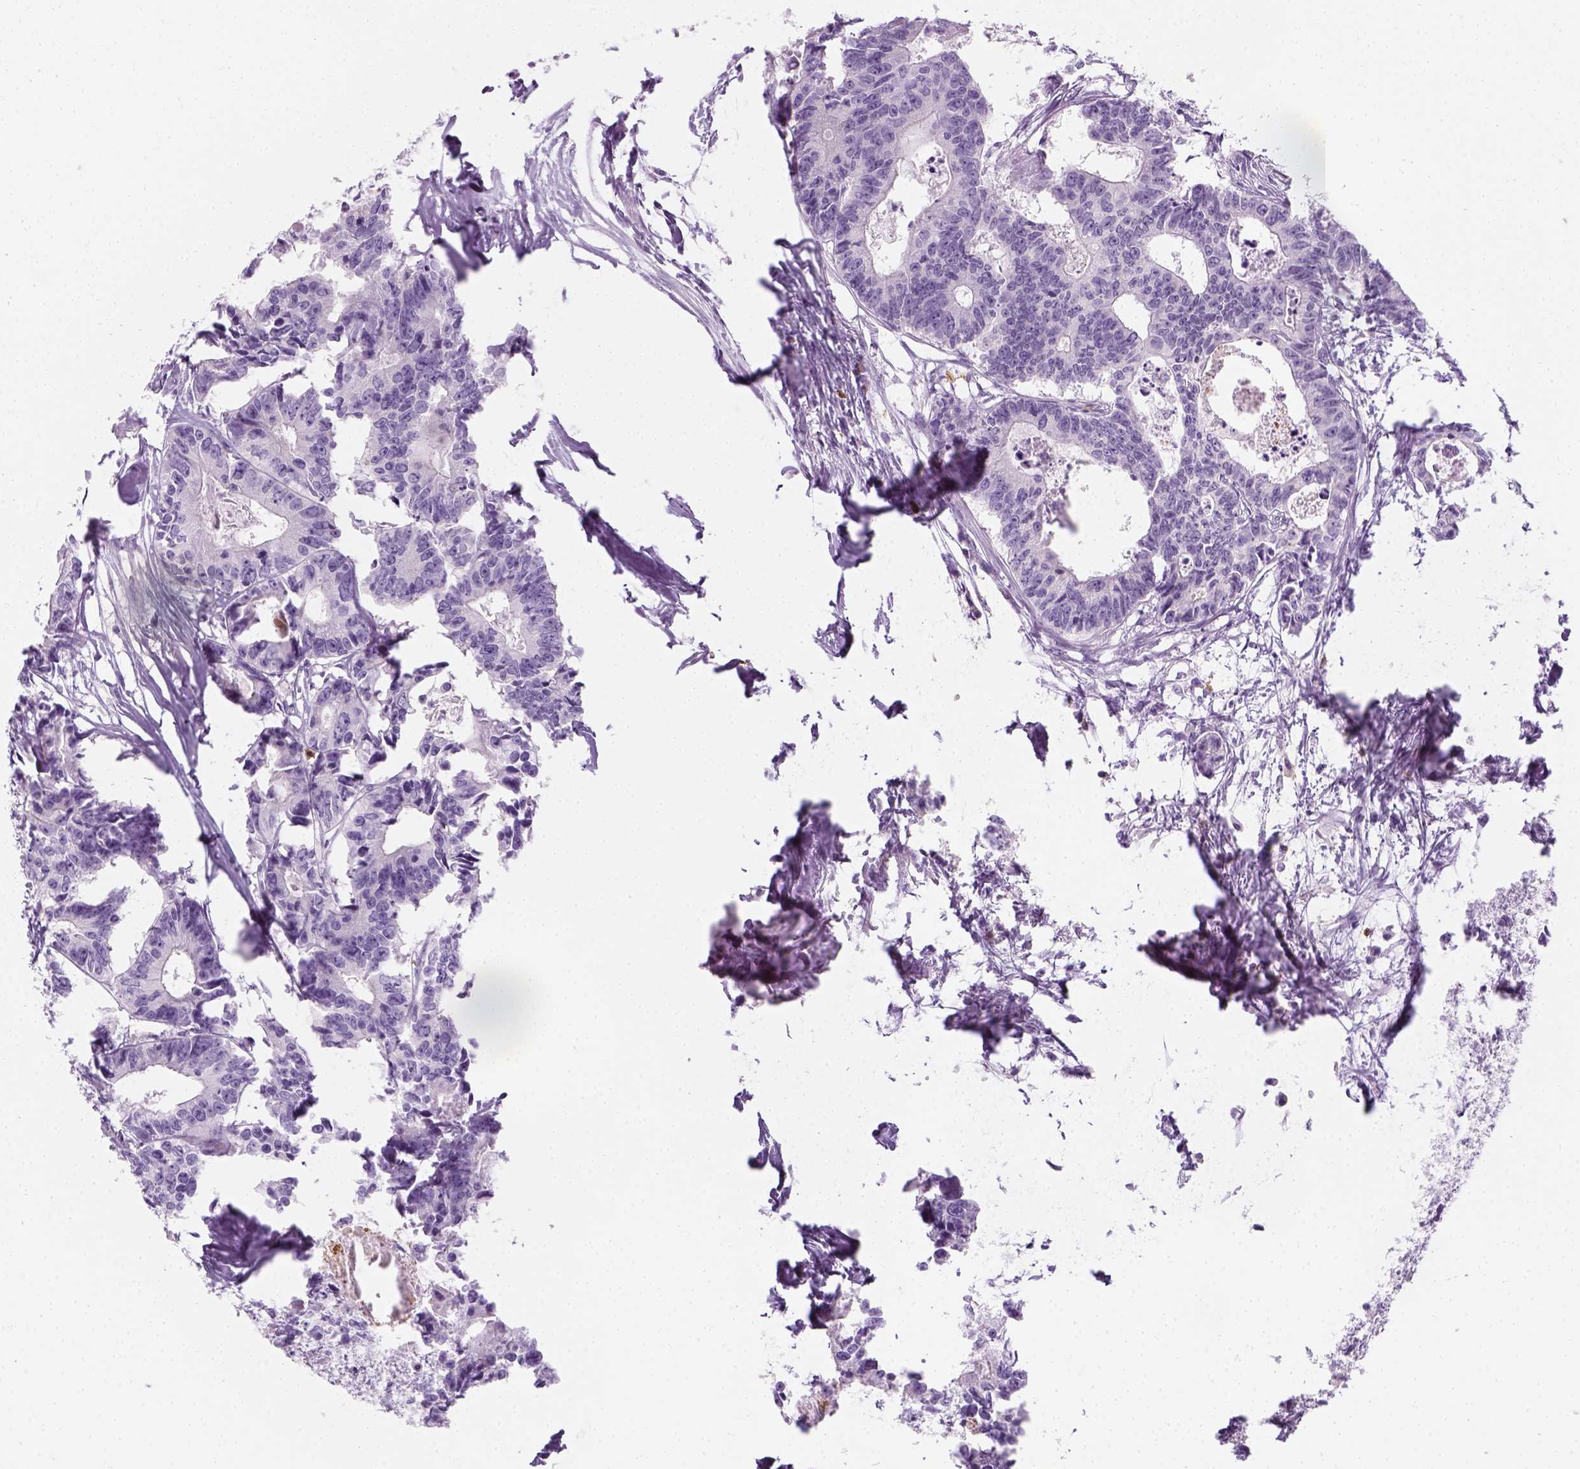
{"staining": {"intensity": "negative", "quantity": "none", "location": "none"}, "tissue": "colorectal cancer", "cell_type": "Tumor cells", "image_type": "cancer", "snomed": [{"axis": "morphology", "description": "Adenocarcinoma, NOS"}, {"axis": "topography", "description": "Rectum"}], "caption": "Histopathology image shows no significant protein positivity in tumor cells of colorectal cancer. (Immunohistochemistry (ihc), brightfield microscopy, high magnification).", "gene": "AQP3", "patient": {"sex": "male", "age": 57}}